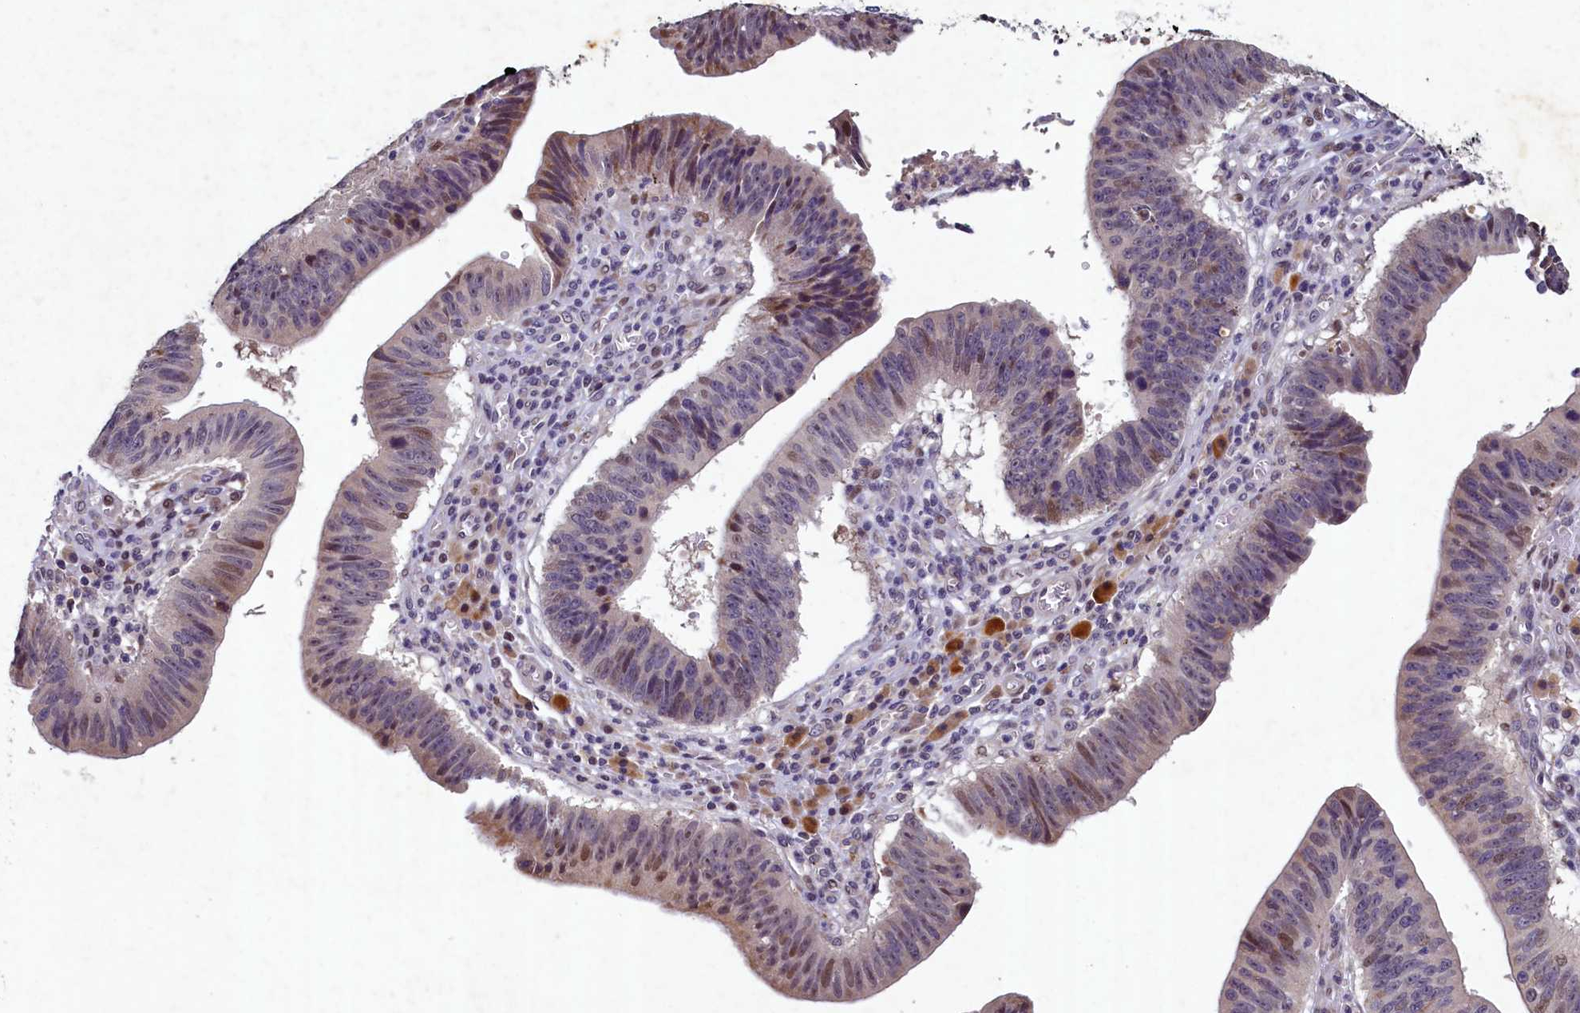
{"staining": {"intensity": "moderate", "quantity": "25%-75%", "location": "cytoplasmic/membranous,nuclear"}, "tissue": "stomach cancer", "cell_type": "Tumor cells", "image_type": "cancer", "snomed": [{"axis": "morphology", "description": "Adenocarcinoma, NOS"}, {"axis": "topography", "description": "Stomach"}], "caption": "Immunohistochemistry (IHC) (DAB) staining of adenocarcinoma (stomach) reveals moderate cytoplasmic/membranous and nuclear protein staining in about 25%-75% of tumor cells.", "gene": "LATS2", "patient": {"sex": "male", "age": 59}}